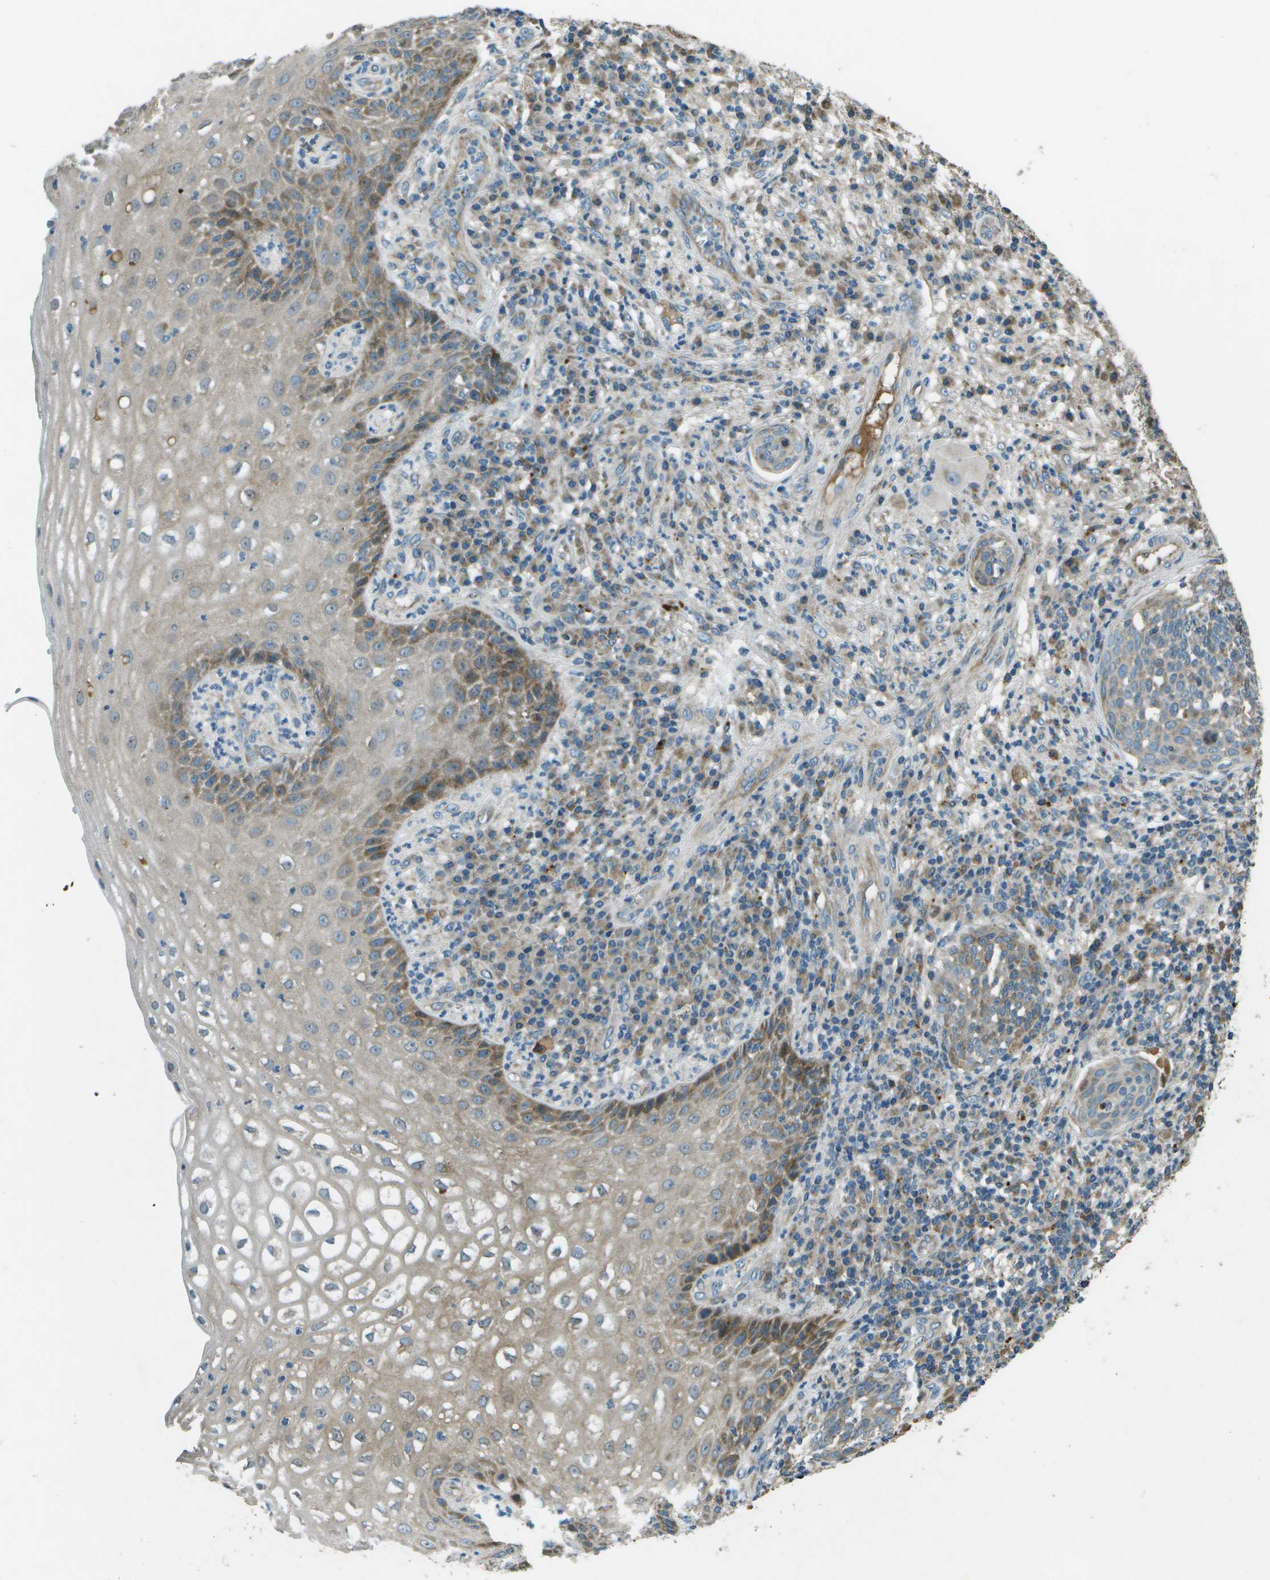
{"staining": {"intensity": "moderate", "quantity": "<25%", "location": "cytoplasmic/membranous"}, "tissue": "cervical cancer", "cell_type": "Tumor cells", "image_type": "cancer", "snomed": [{"axis": "morphology", "description": "Squamous cell carcinoma, NOS"}, {"axis": "topography", "description": "Cervix"}], "caption": "The photomicrograph displays a brown stain indicating the presence of a protein in the cytoplasmic/membranous of tumor cells in cervical squamous cell carcinoma. Immunohistochemistry (ihc) stains the protein in brown and the nuclei are stained blue.", "gene": "PXYLP1", "patient": {"sex": "female", "age": 34}}